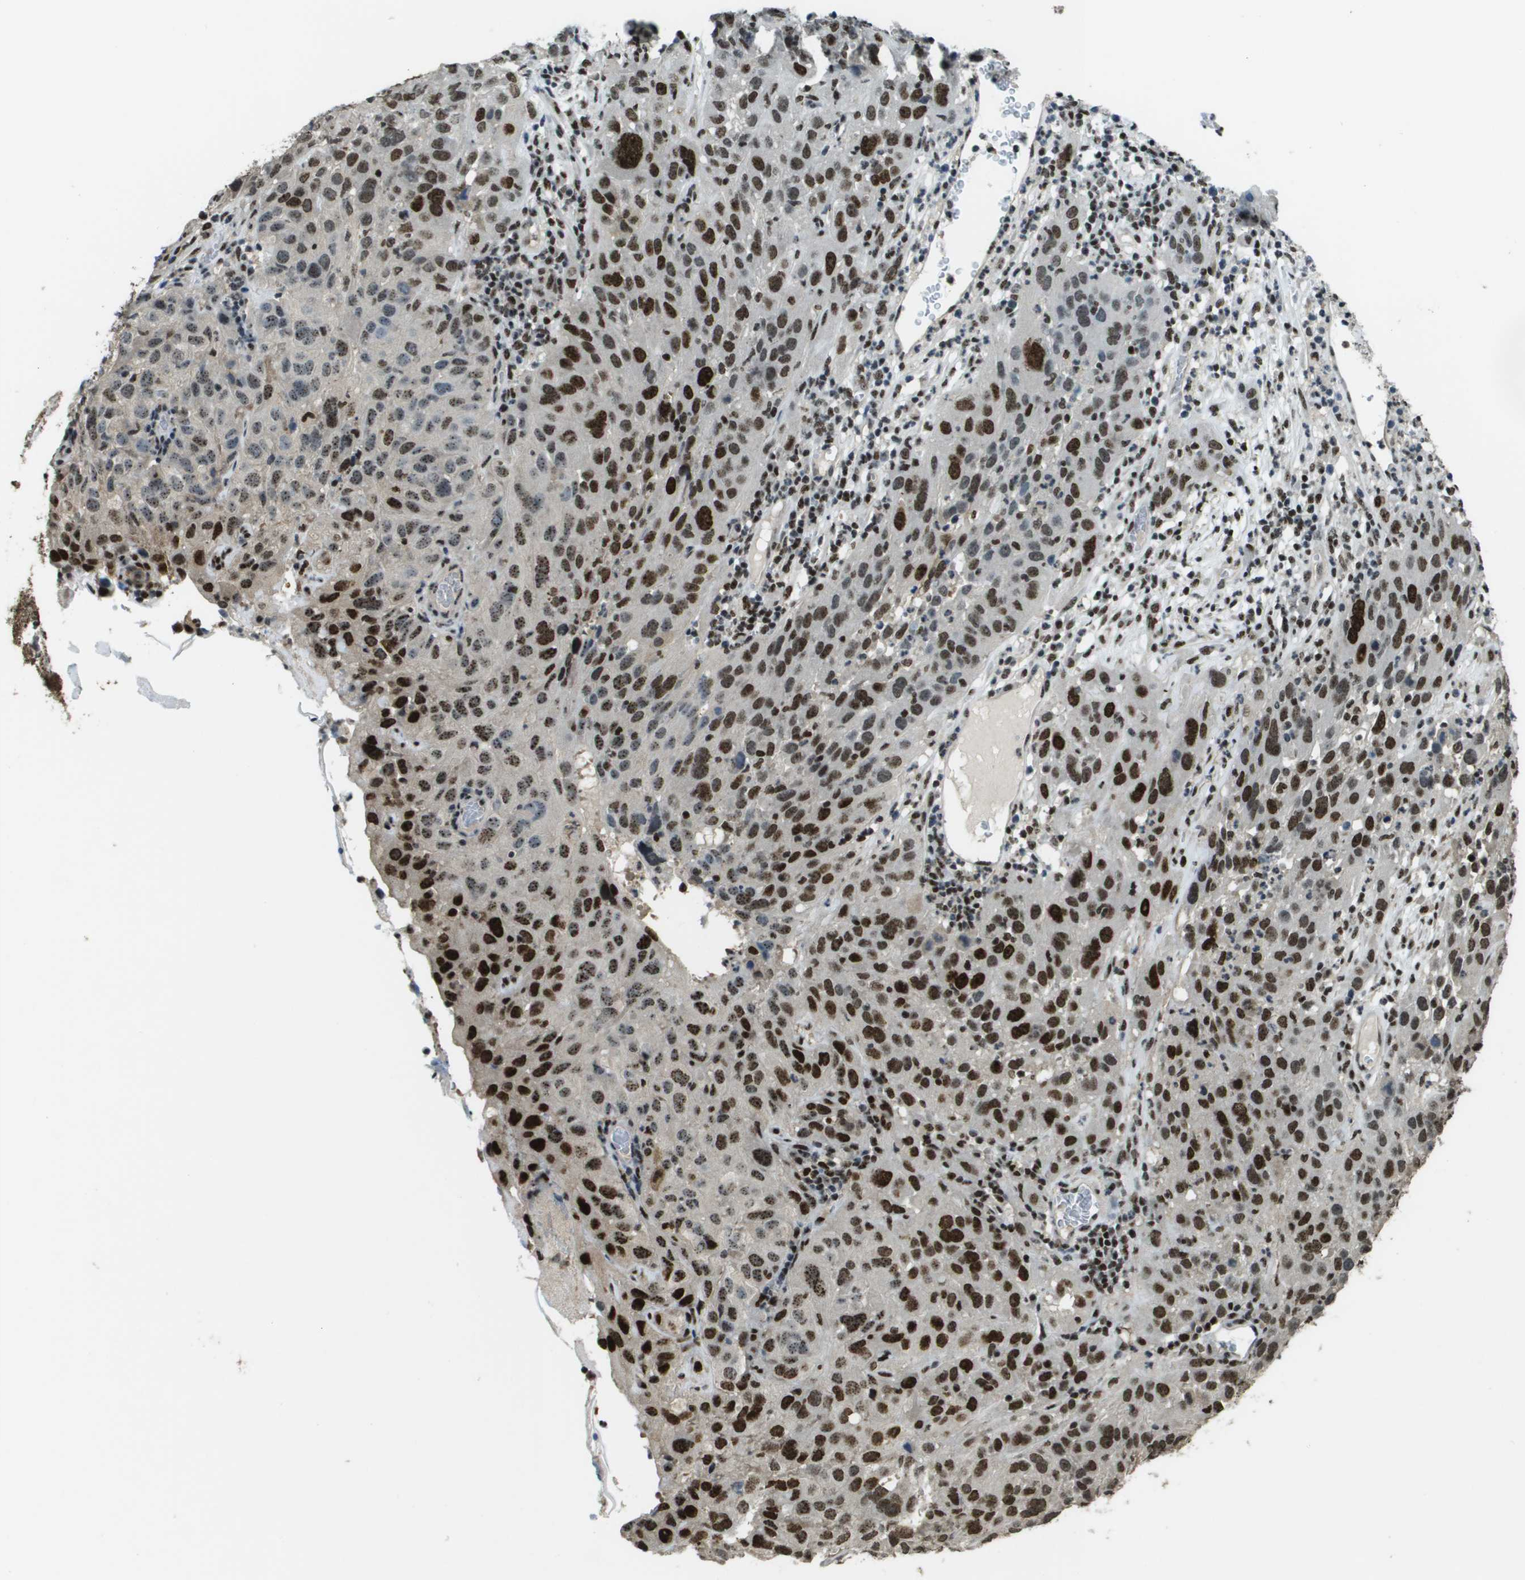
{"staining": {"intensity": "strong", "quantity": ">75%", "location": "nuclear"}, "tissue": "cervical cancer", "cell_type": "Tumor cells", "image_type": "cancer", "snomed": [{"axis": "morphology", "description": "Squamous cell carcinoma, NOS"}, {"axis": "topography", "description": "Cervix"}], "caption": "Immunohistochemistry (IHC) histopathology image of neoplastic tissue: human squamous cell carcinoma (cervical) stained using IHC shows high levels of strong protein expression localized specifically in the nuclear of tumor cells, appearing as a nuclear brown color.", "gene": "SP100", "patient": {"sex": "female", "age": 32}}